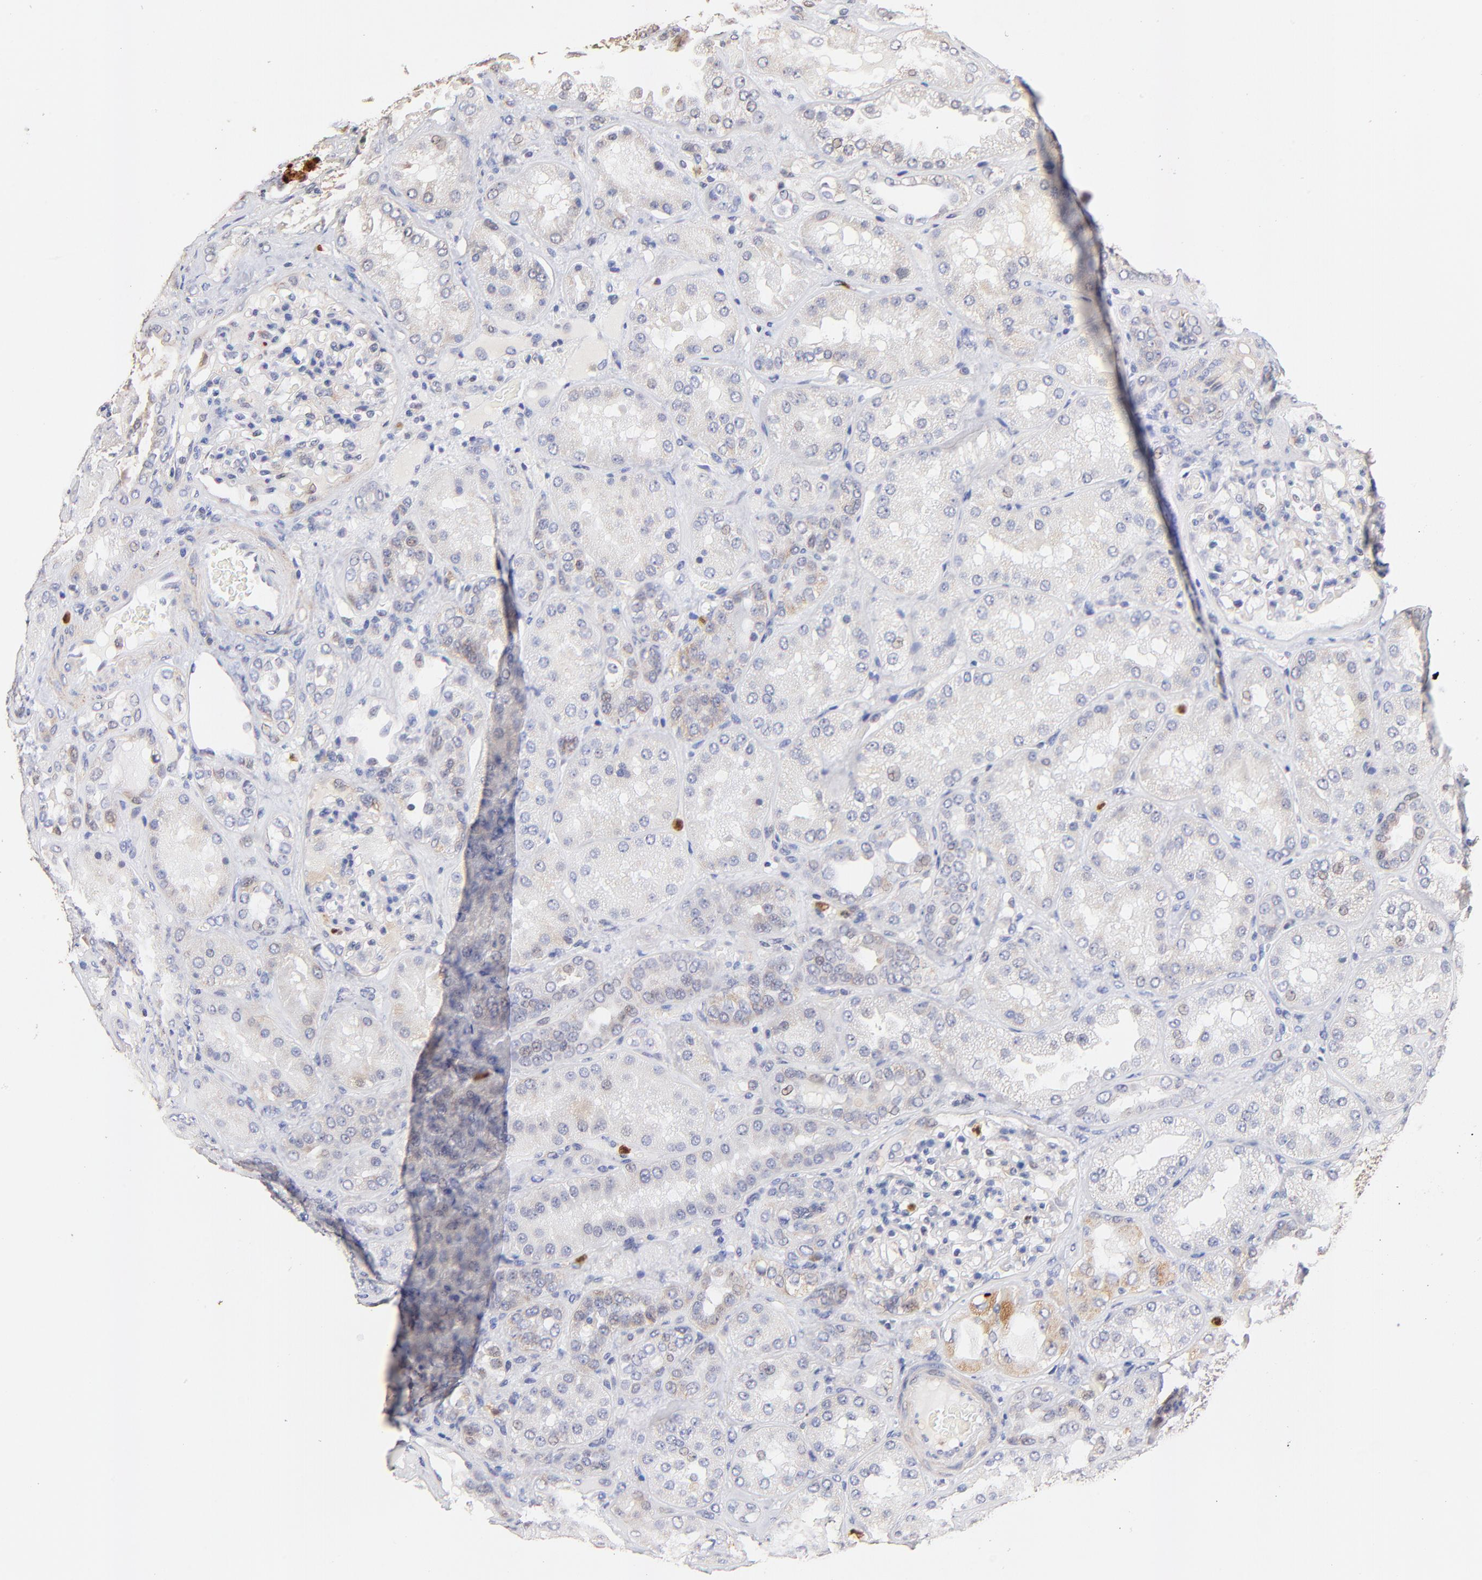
{"staining": {"intensity": "negative", "quantity": "none", "location": "none"}, "tissue": "kidney", "cell_type": "Cells in glomeruli", "image_type": "normal", "snomed": [{"axis": "morphology", "description": "Normal tissue, NOS"}, {"axis": "topography", "description": "Kidney"}], "caption": "This is a photomicrograph of immunohistochemistry staining of normal kidney, which shows no staining in cells in glomeruli.", "gene": "BBOF1", "patient": {"sex": "female", "age": 56}}